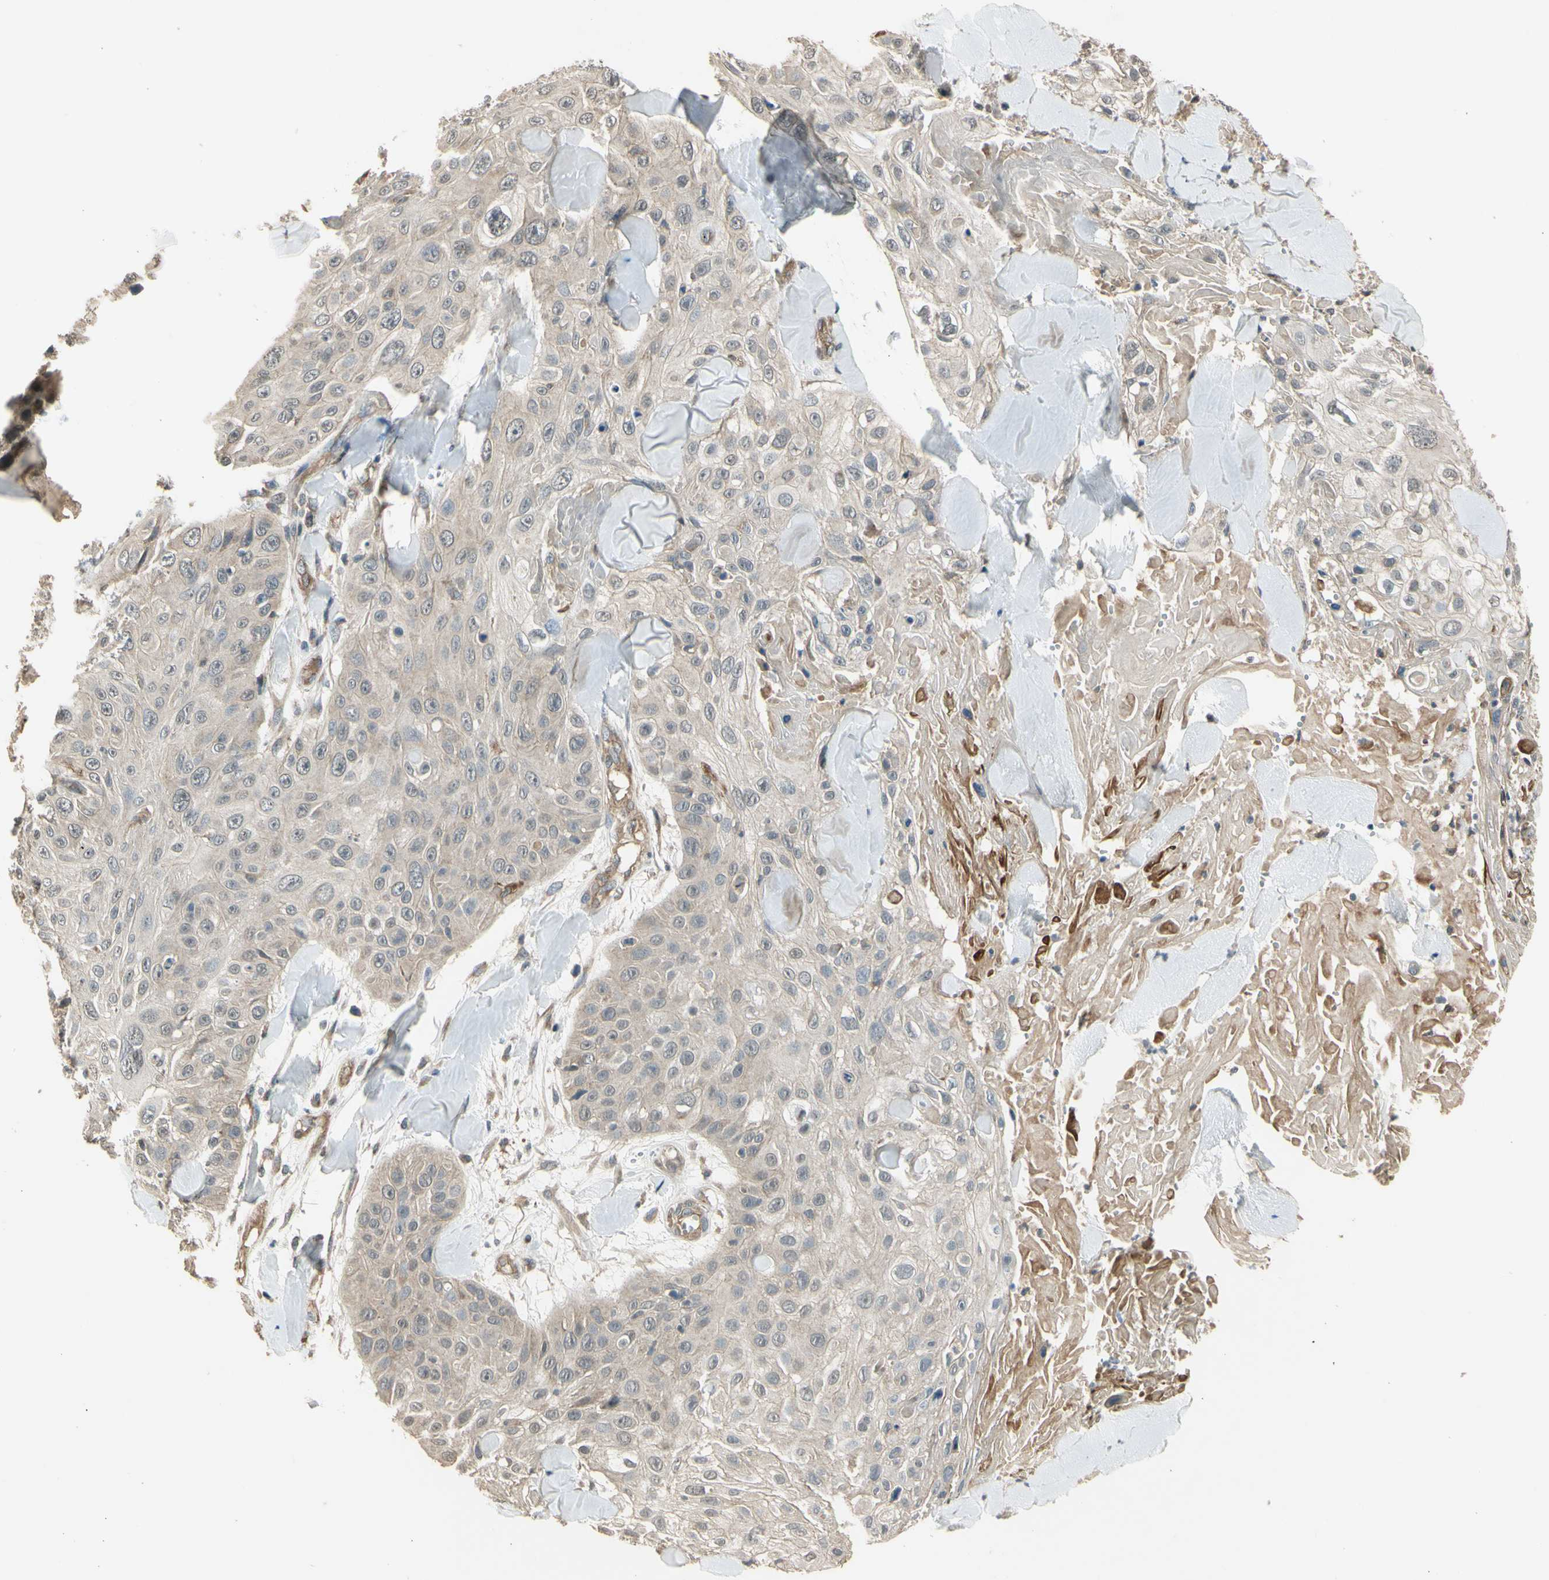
{"staining": {"intensity": "weak", "quantity": "<25%", "location": "cytoplasmic/membranous"}, "tissue": "skin cancer", "cell_type": "Tumor cells", "image_type": "cancer", "snomed": [{"axis": "morphology", "description": "Squamous cell carcinoma, NOS"}, {"axis": "topography", "description": "Skin"}], "caption": "IHC of human skin squamous cell carcinoma displays no expression in tumor cells.", "gene": "EFNB2", "patient": {"sex": "male", "age": 86}}